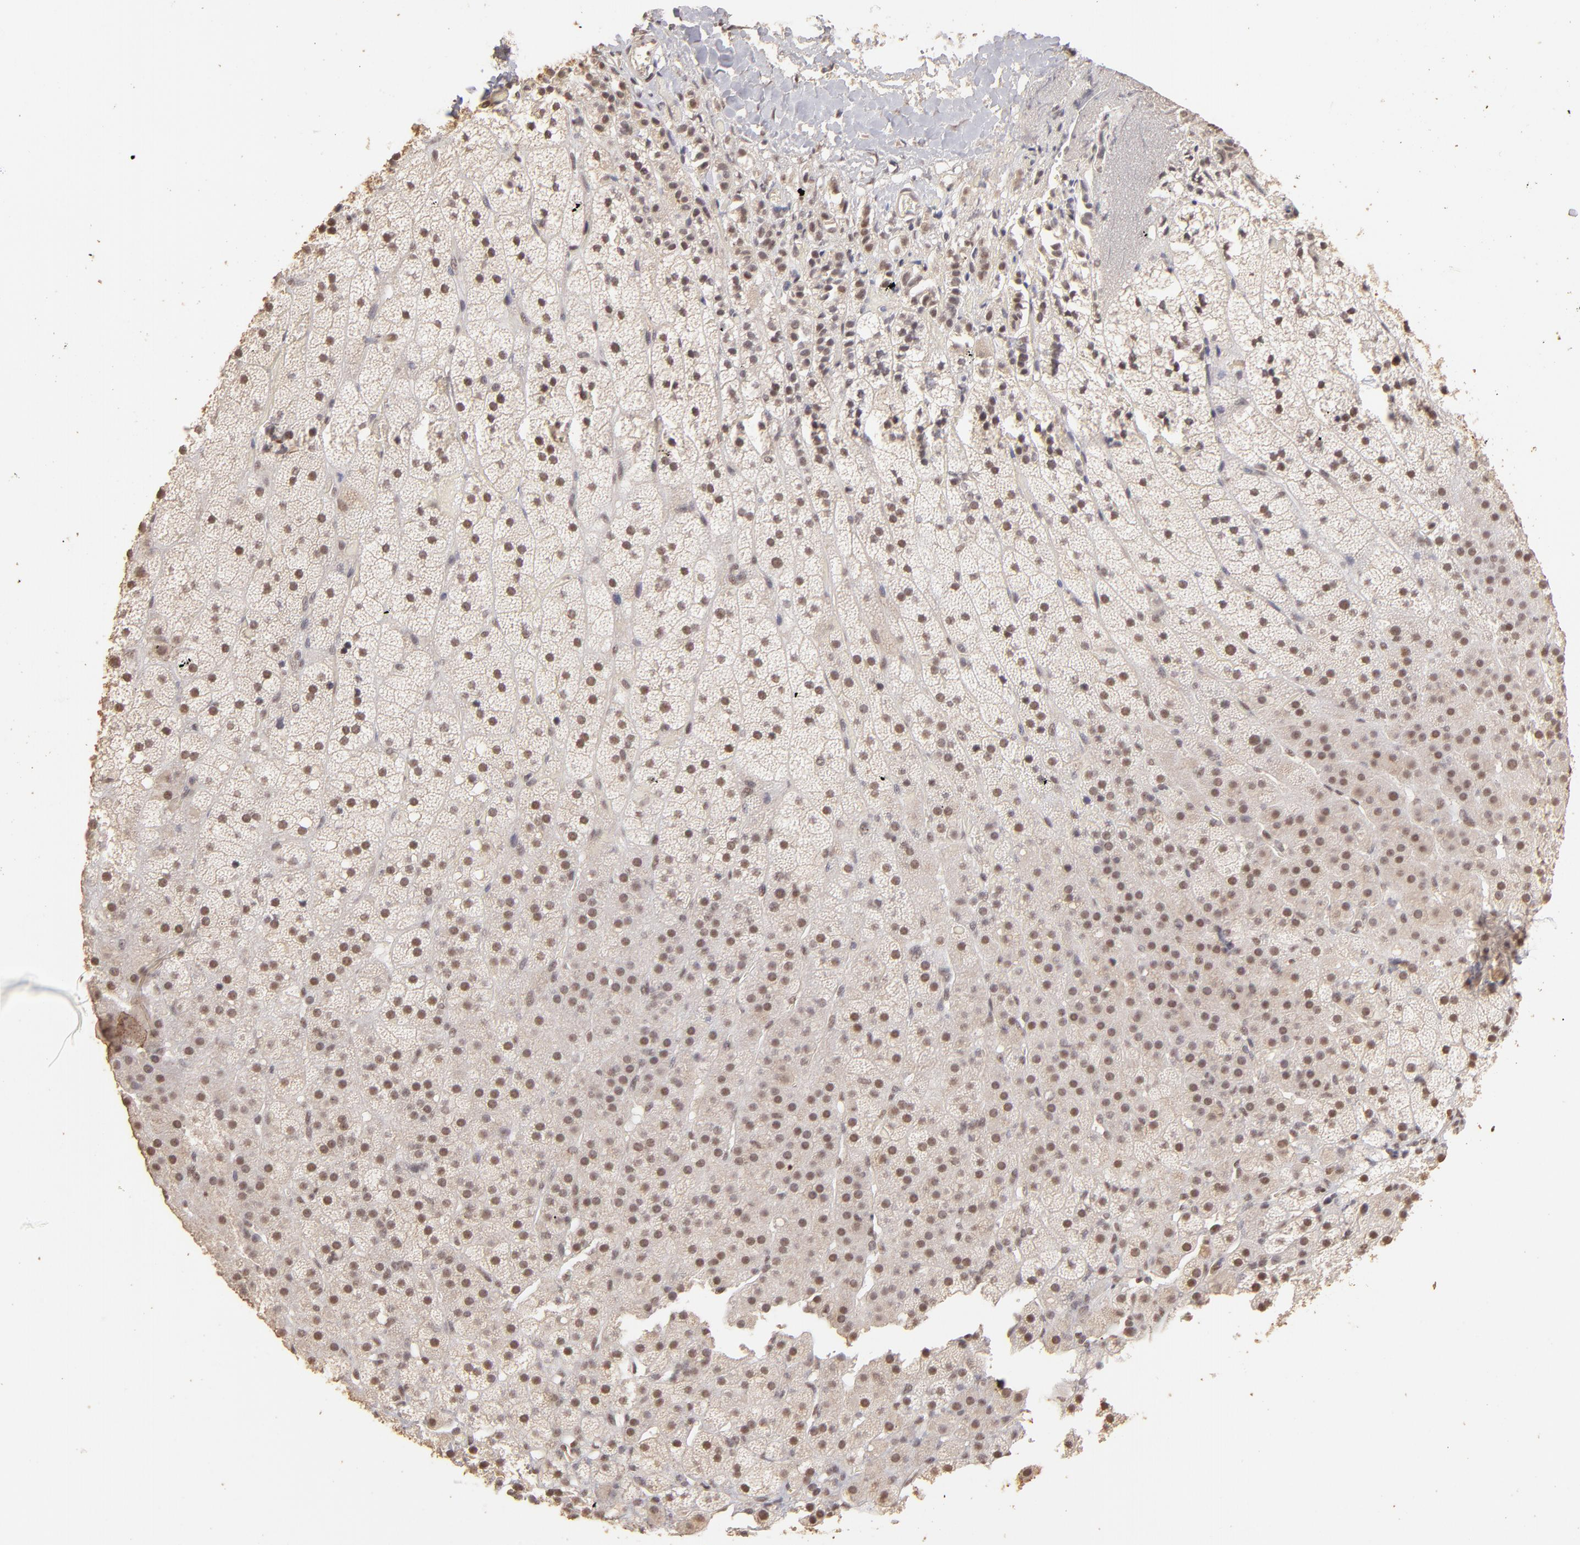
{"staining": {"intensity": "moderate", "quantity": ">75%", "location": "cytoplasmic/membranous,nuclear"}, "tissue": "adrenal gland", "cell_type": "Glandular cells", "image_type": "normal", "snomed": [{"axis": "morphology", "description": "Normal tissue, NOS"}, {"axis": "topography", "description": "Adrenal gland"}], "caption": "A high-resolution histopathology image shows IHC staining of unremarkable adrenal gland, which displays moderate cytoplasmic/membranous,nuclear positivity in about >75% of glandular cells.", "gene": "CLOCK", "patient": {"sex": "male", "age": 35}}